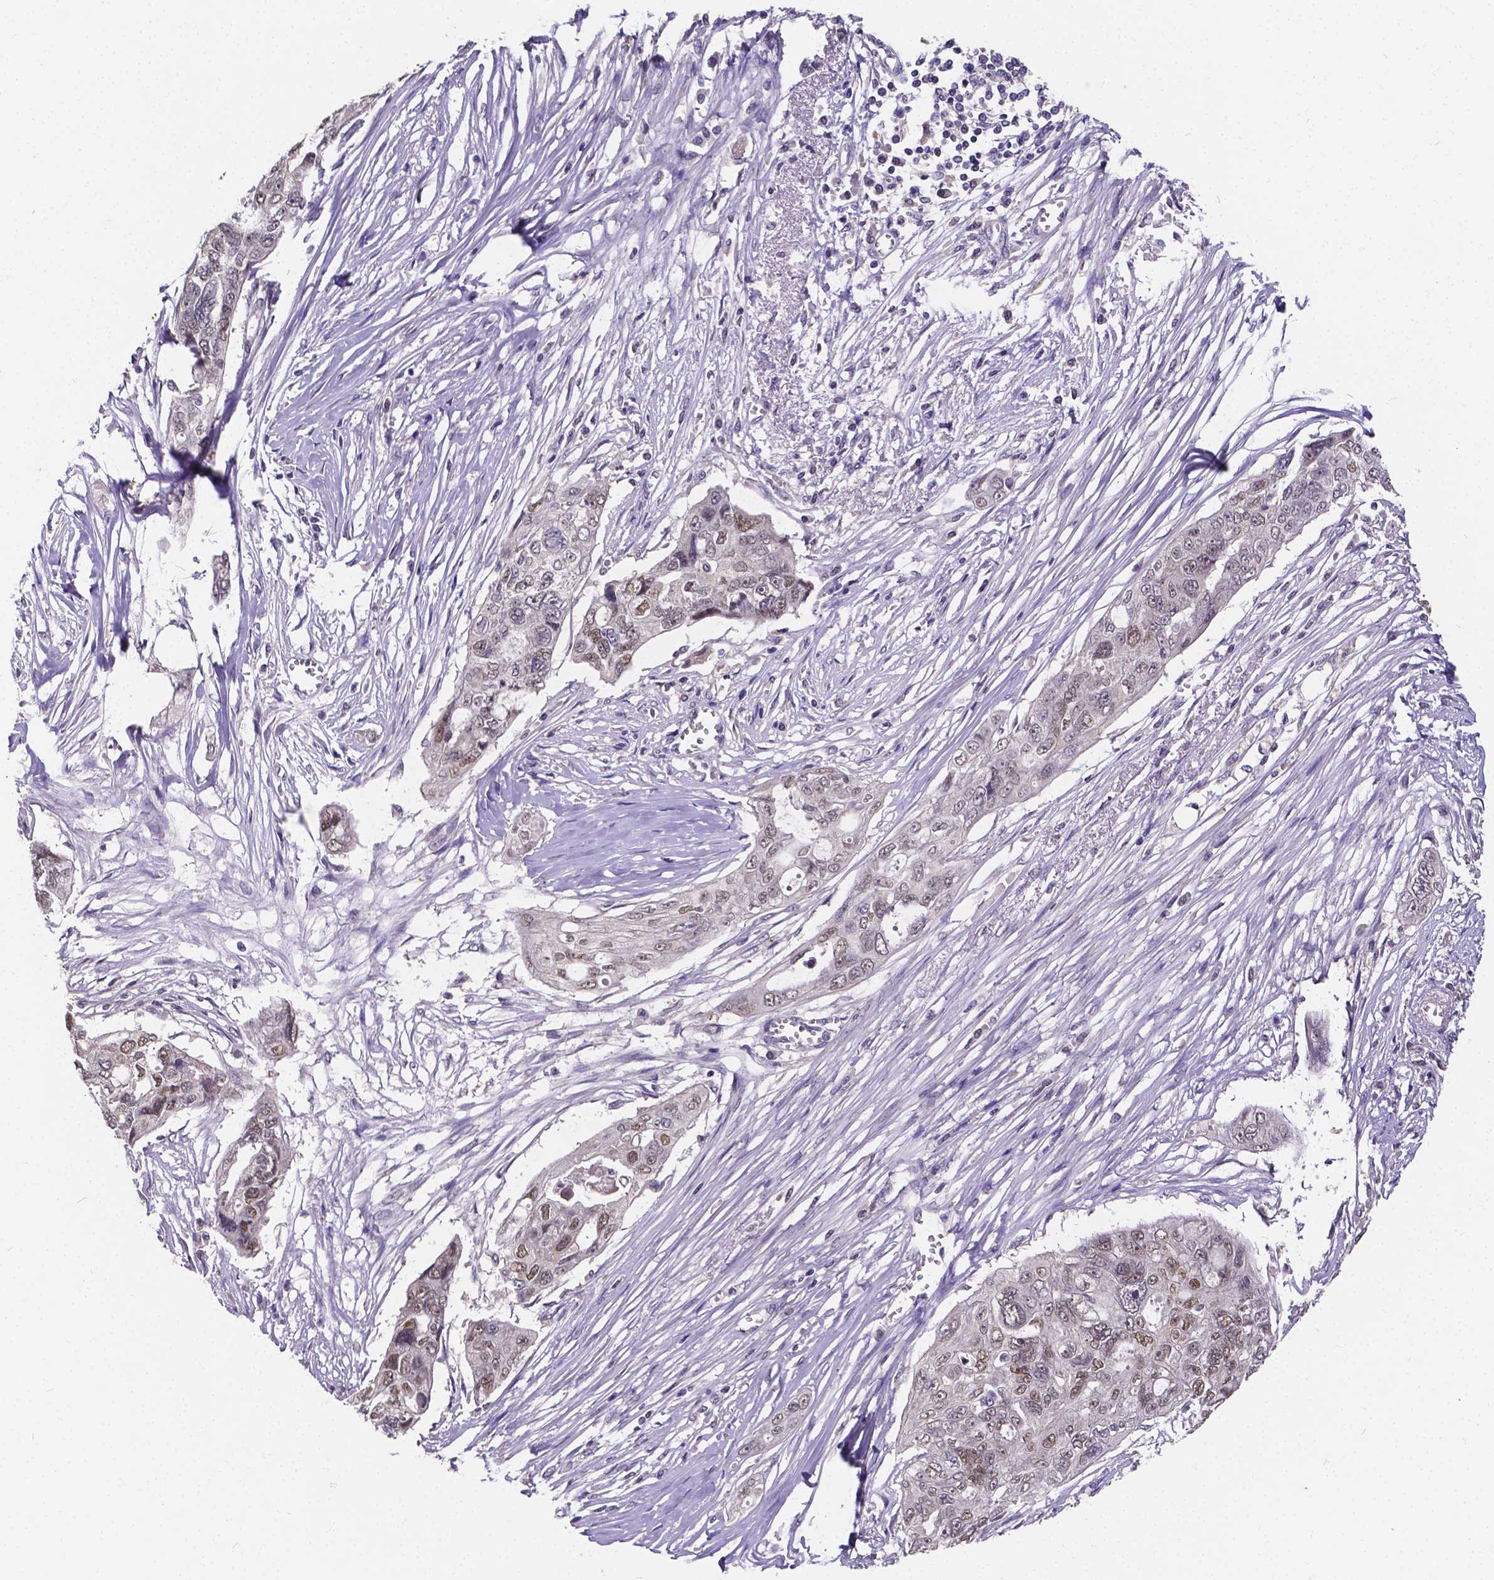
{"staining": {"intensity": "moderate", "quantity": "25%-75%", "location": "nuclear"}, "tissue": "ovarian cancer", "cell_type": "Tumor cells", "image_type": "cancer", "snomed": [{"axis": "morphology", "description": "Carcinoma, endometroid"}, {"axis": "topography", "description": "Ovary"}], "caption": "The micrograph demonstrates staining of ovarian endometroid carcinoma, revealing moderate nuclear protein positivity (brown color) within tumor cells.", "gene": "CTNNA2", "patient": {"sex": "female", "age": 70}}